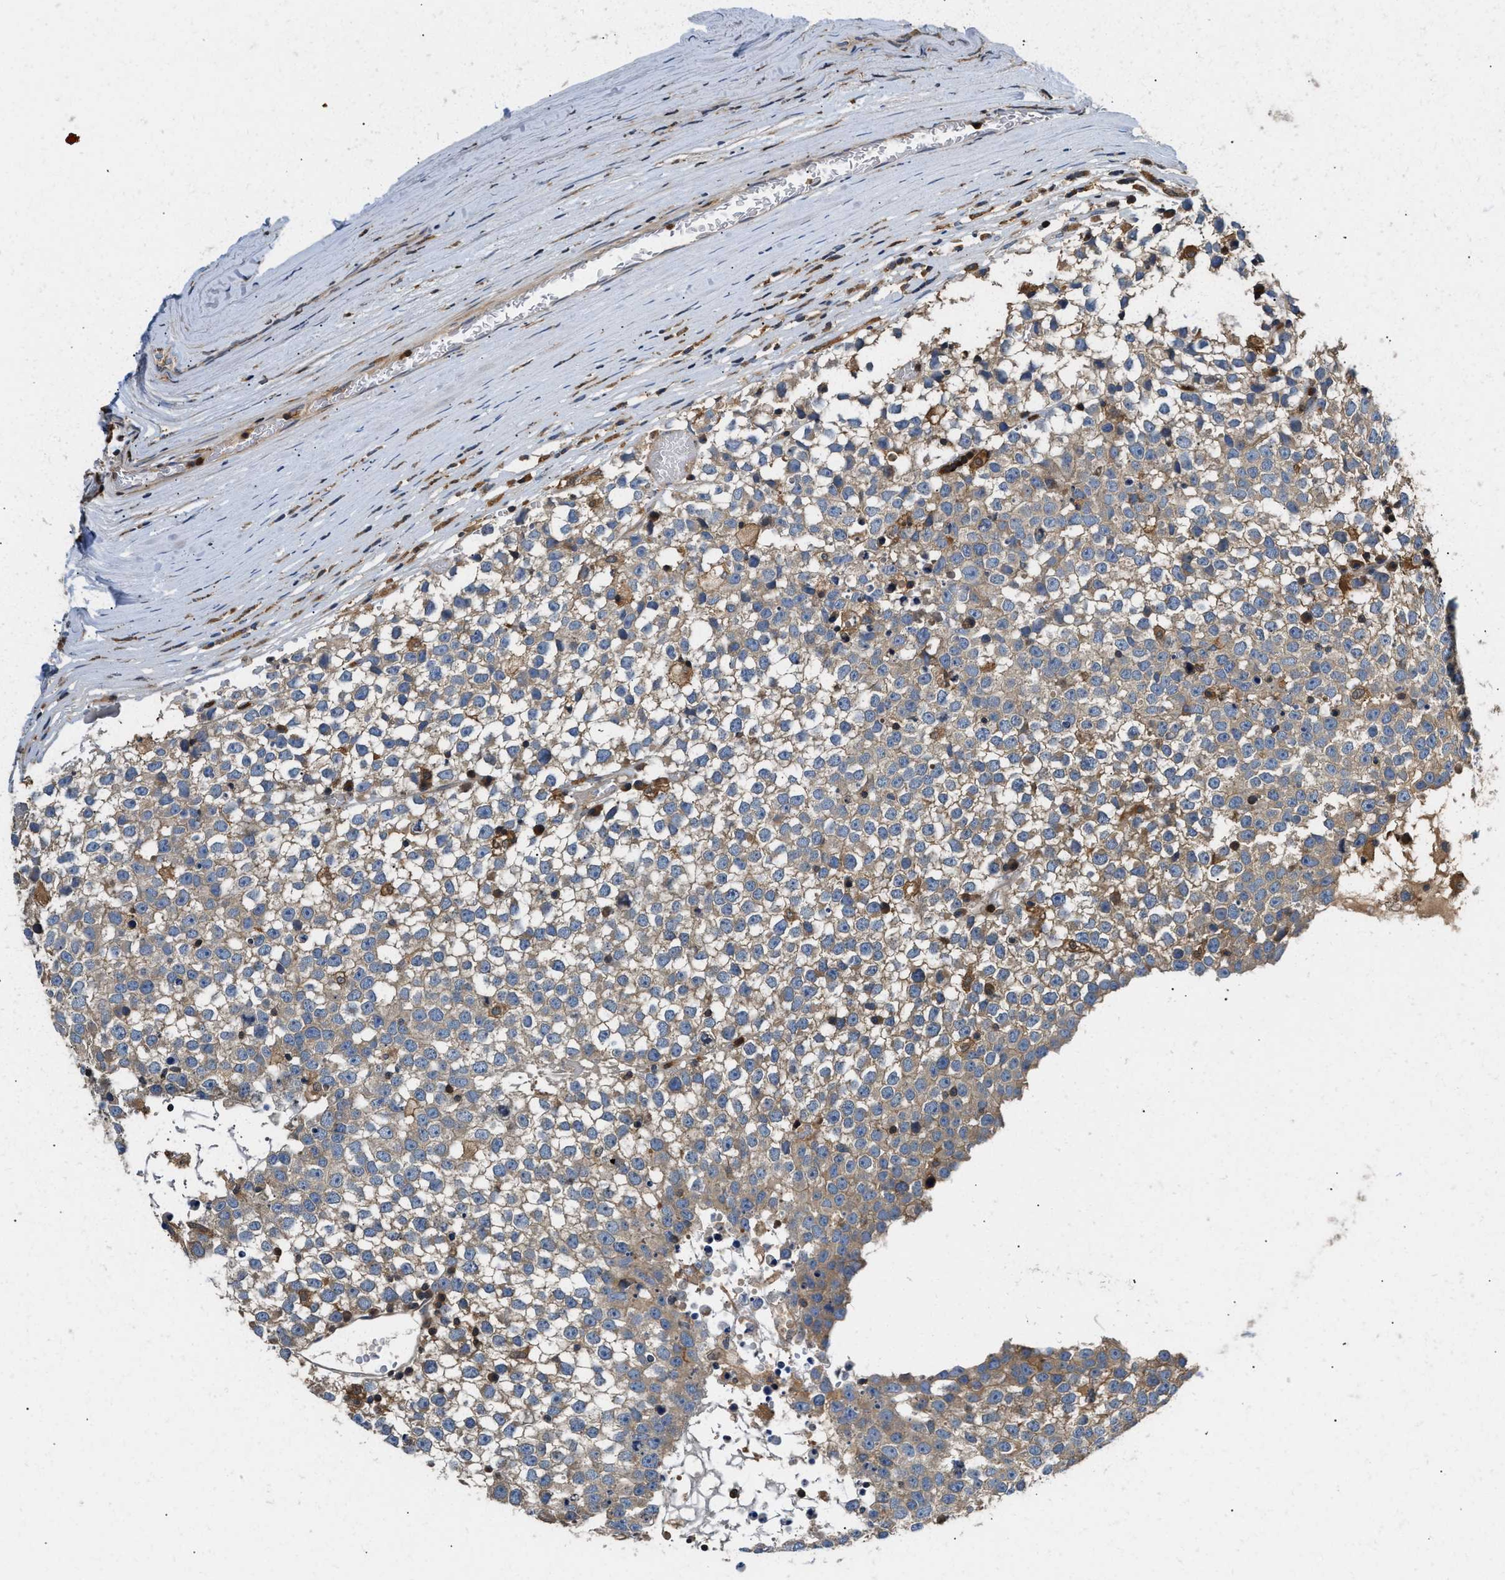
{"staining": {"intensity": "weak", "quantity": "25%-75%", "location": "cytoplasmic/membranous"}, "tissue": "testis cancer", "cell_type": "Tumor cells", "image_type": "cancer", "snomed": [{"axis": "morphology", "description": "Seminoma, NOS"}, {"axis": "topography", "description": "Testis"}], "caption": "A micrograph of human seminoma (testis) stained for a protein demonstrates weak cytoplasmic/membranous brown staining in tumor cells.", "gene": "OSTF1", "patient": {"sex": "male", "age": 65}}